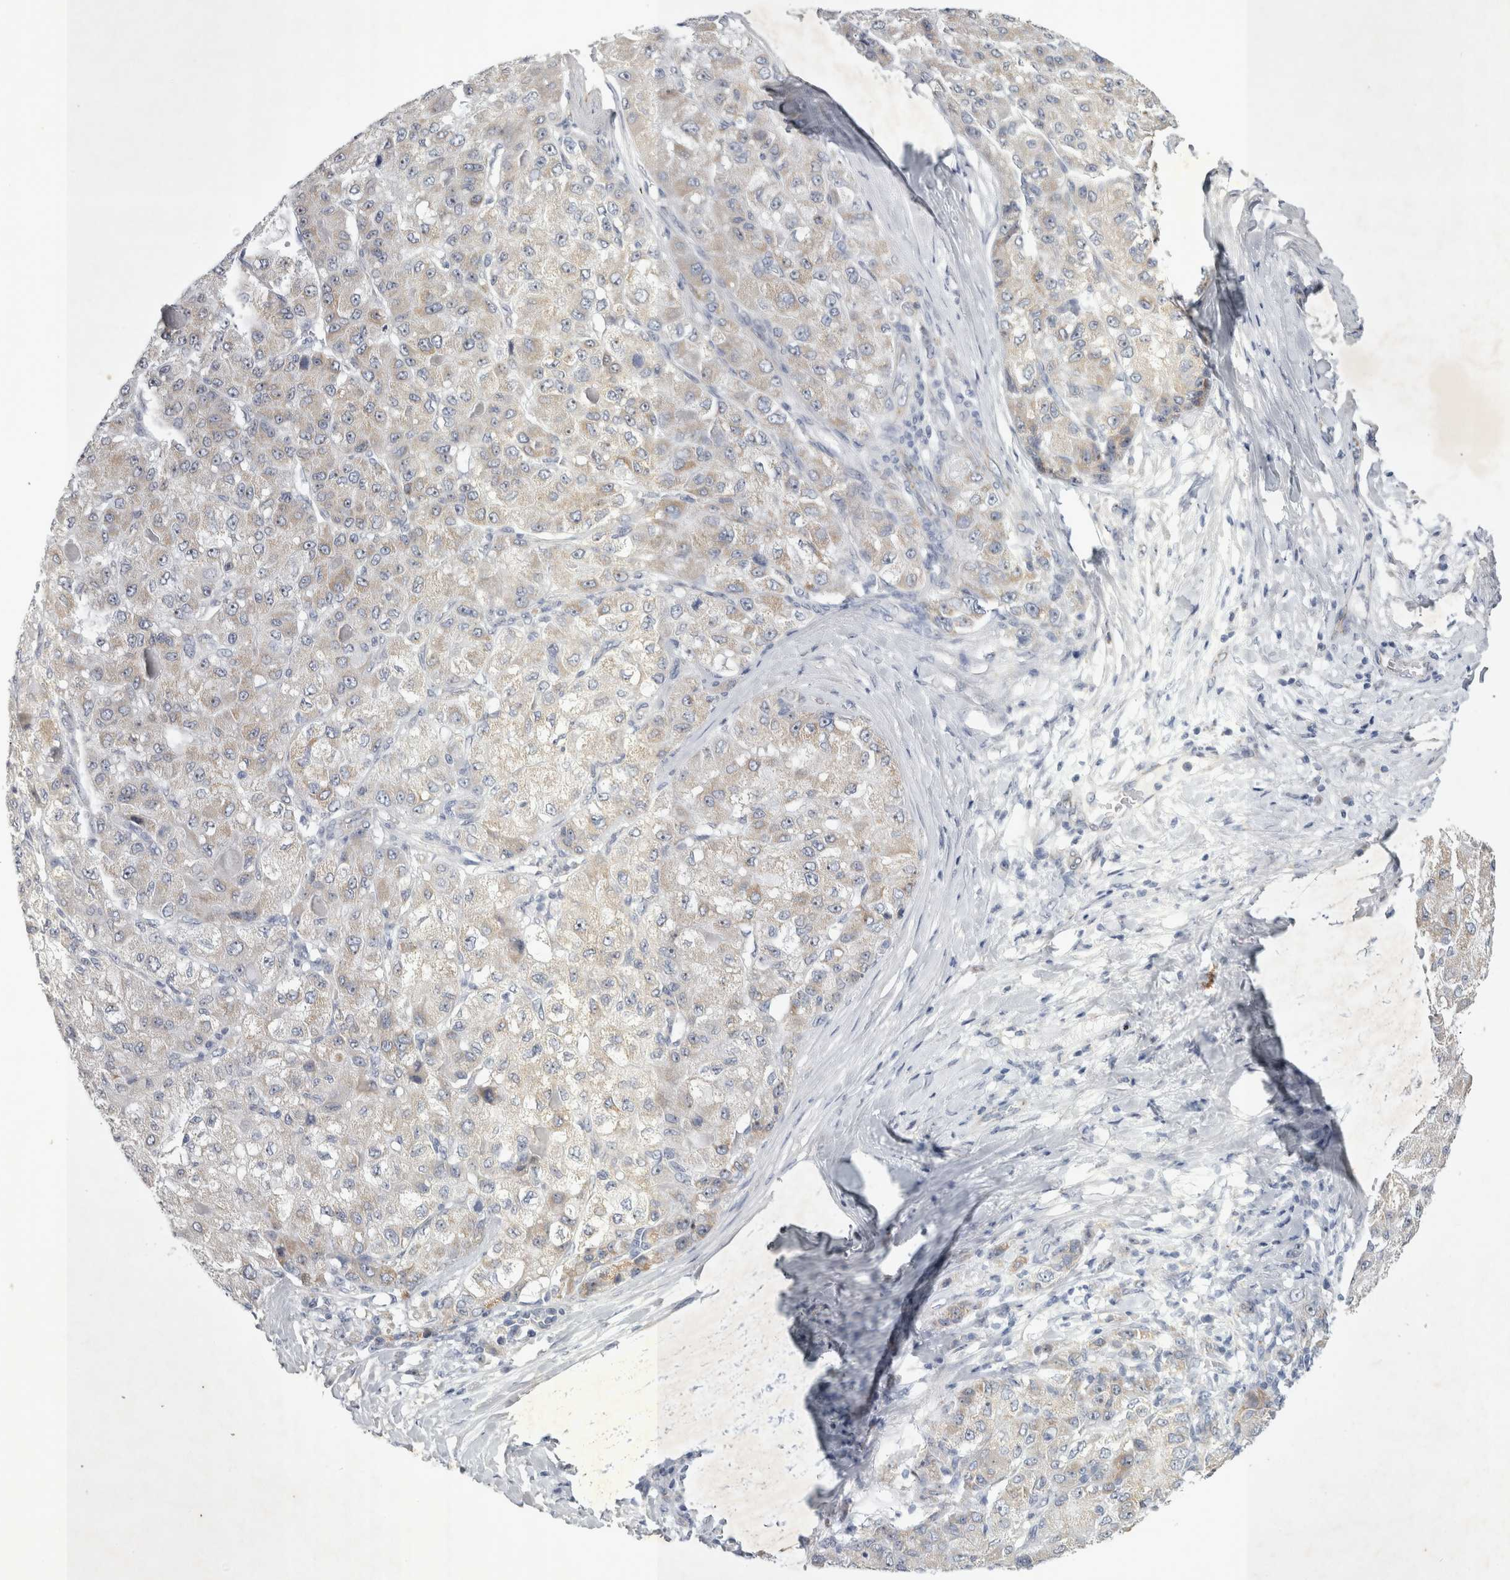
{"staining": {"intensity": "weak", "quantity": "<25%", "location": "cytoplasmic/membranous"}, "tissue": "liver cancer", "cell_type": "Tumor cells", "image_type": "cancer", "snomed": [{"axis": "morphology", "description": "Carcinoma, Hepatocellular, NOS"}, {"axis": "topography", "description": "Liver"}], "caption": "Immunohistochemical staining of liver hepatocellular carcinoma exhibits no significant expression in tumor cells. Brightfield microscopy of immunohistochemistry (IHC) stained with DAB (3,3'-diaminobenzidine) (brown) and hematoxylin (blue), captured at high magnification.", "gene": "FXYD7", "patient": {"sex": "male", "age": 80}}